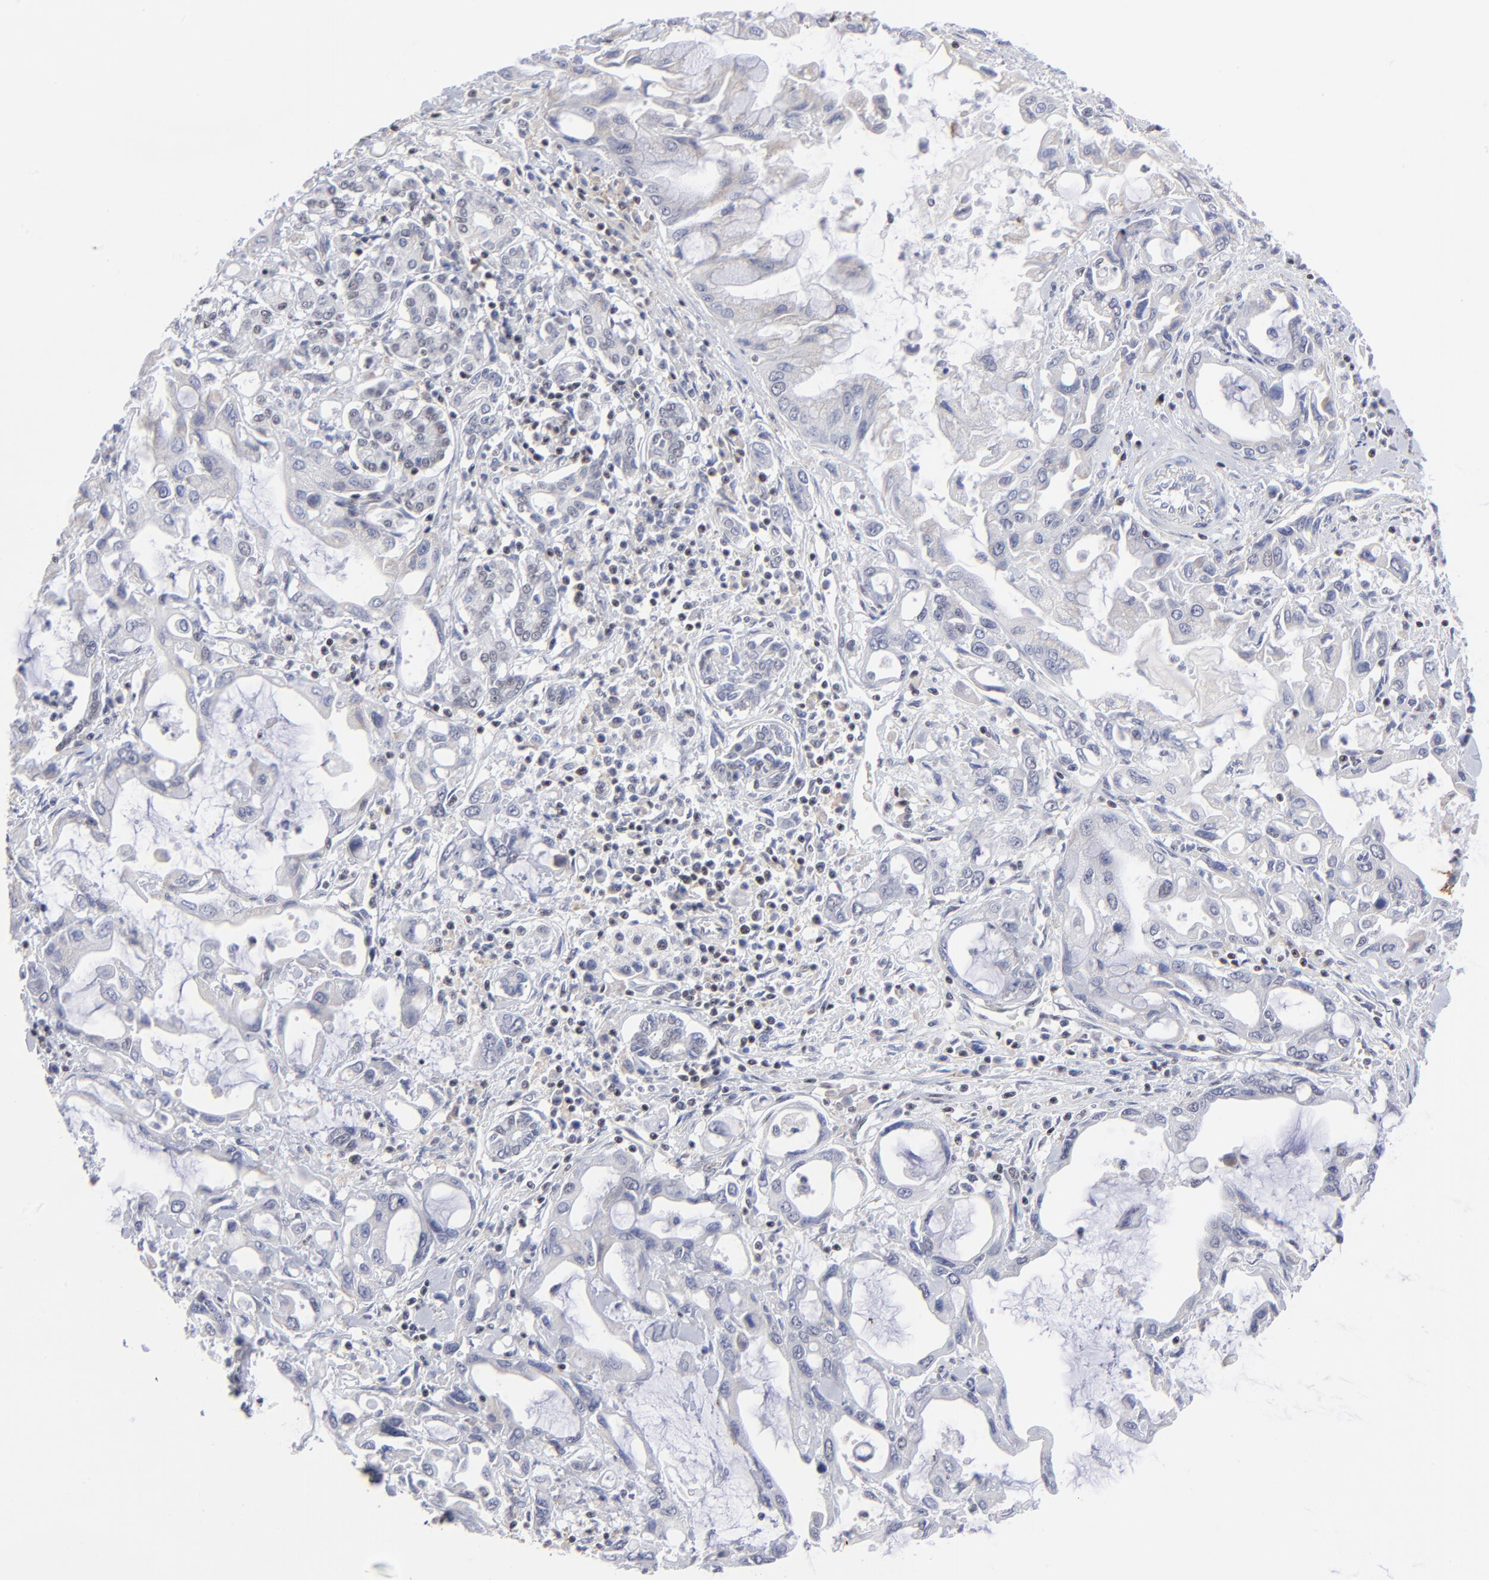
{"staining": {"intensity": "negative", "quantity": "none", "location": "none"}, "tissue": "pancreatic cancer", "cell_type": "Tumor cells", "image_type": "cancer", "snomed": [{"axis": "morphology", "description": "Adenocarcinoma, NOS"}, {"axis": "topography", "description": "Pancreas"}], "caption": "DAB (3,3'-diaminobenzidine) immunohistochemical staining of adenocarcinoma (pancreatic) displays no significant positivity in tumor cells.", "gene": "SP2", "patient": {"sex": "female", "age": 57}}